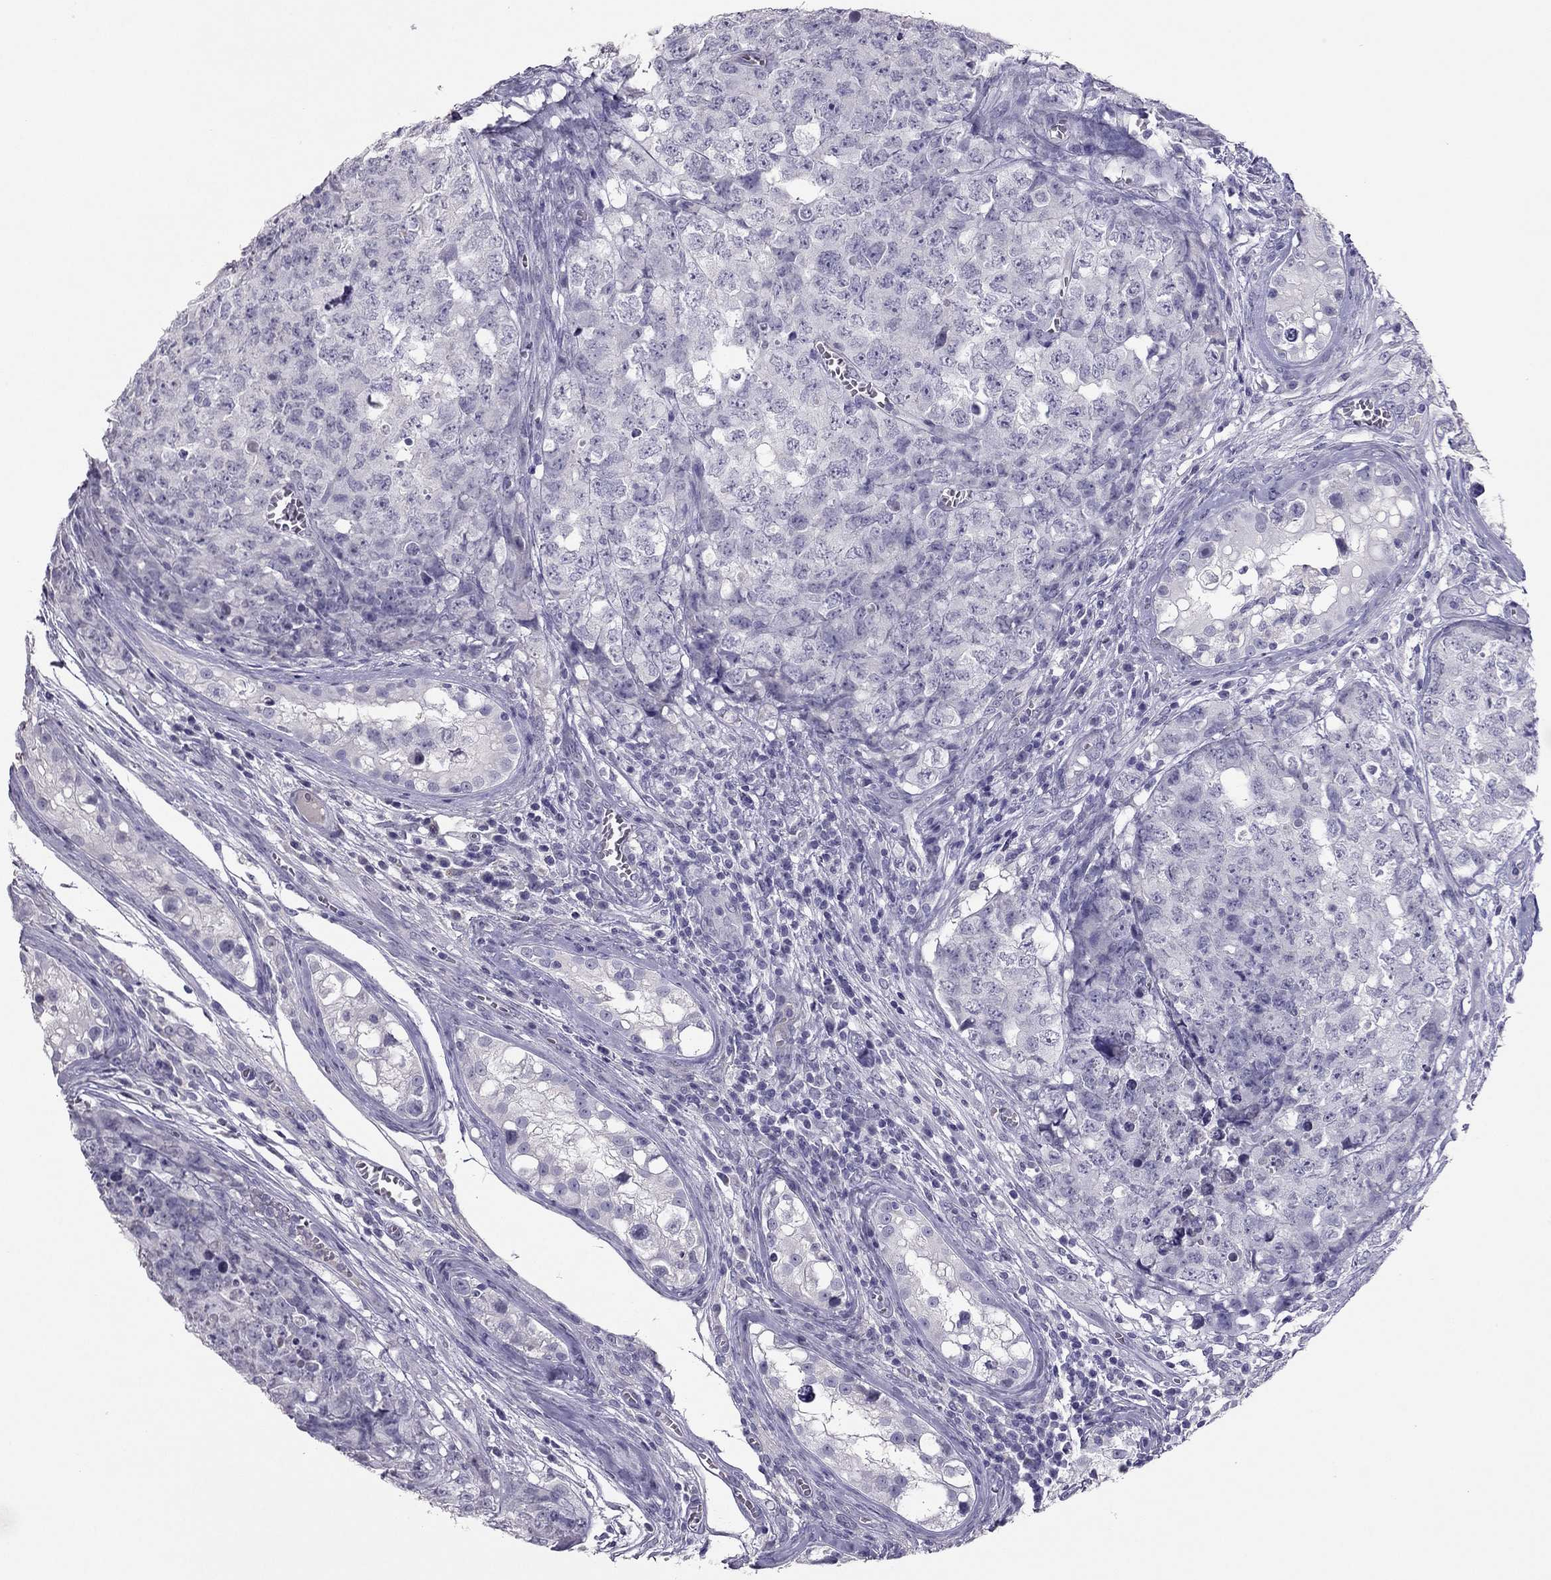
{"staining": {"intensity": "negative", "quantity": "none", "location": "none"}, "tissue": "testis cancer", "cell_type": "Tumor cells", "image_type": "cancer", "snomed": [{"axis": "morphology", "description": "Carcinoma, Embryonal, NOS"}, {"axis": "topography", "description": "Testis"}], "caption": "Tumor cells show no significant staining in embryonal carcinoma (testis). (Brightfield microscopy of DAB (3,3'-diaminobenzidine) IHC at high magnification).", "gene": "RHO", "patient": {"sex": "male", "age": 23}}